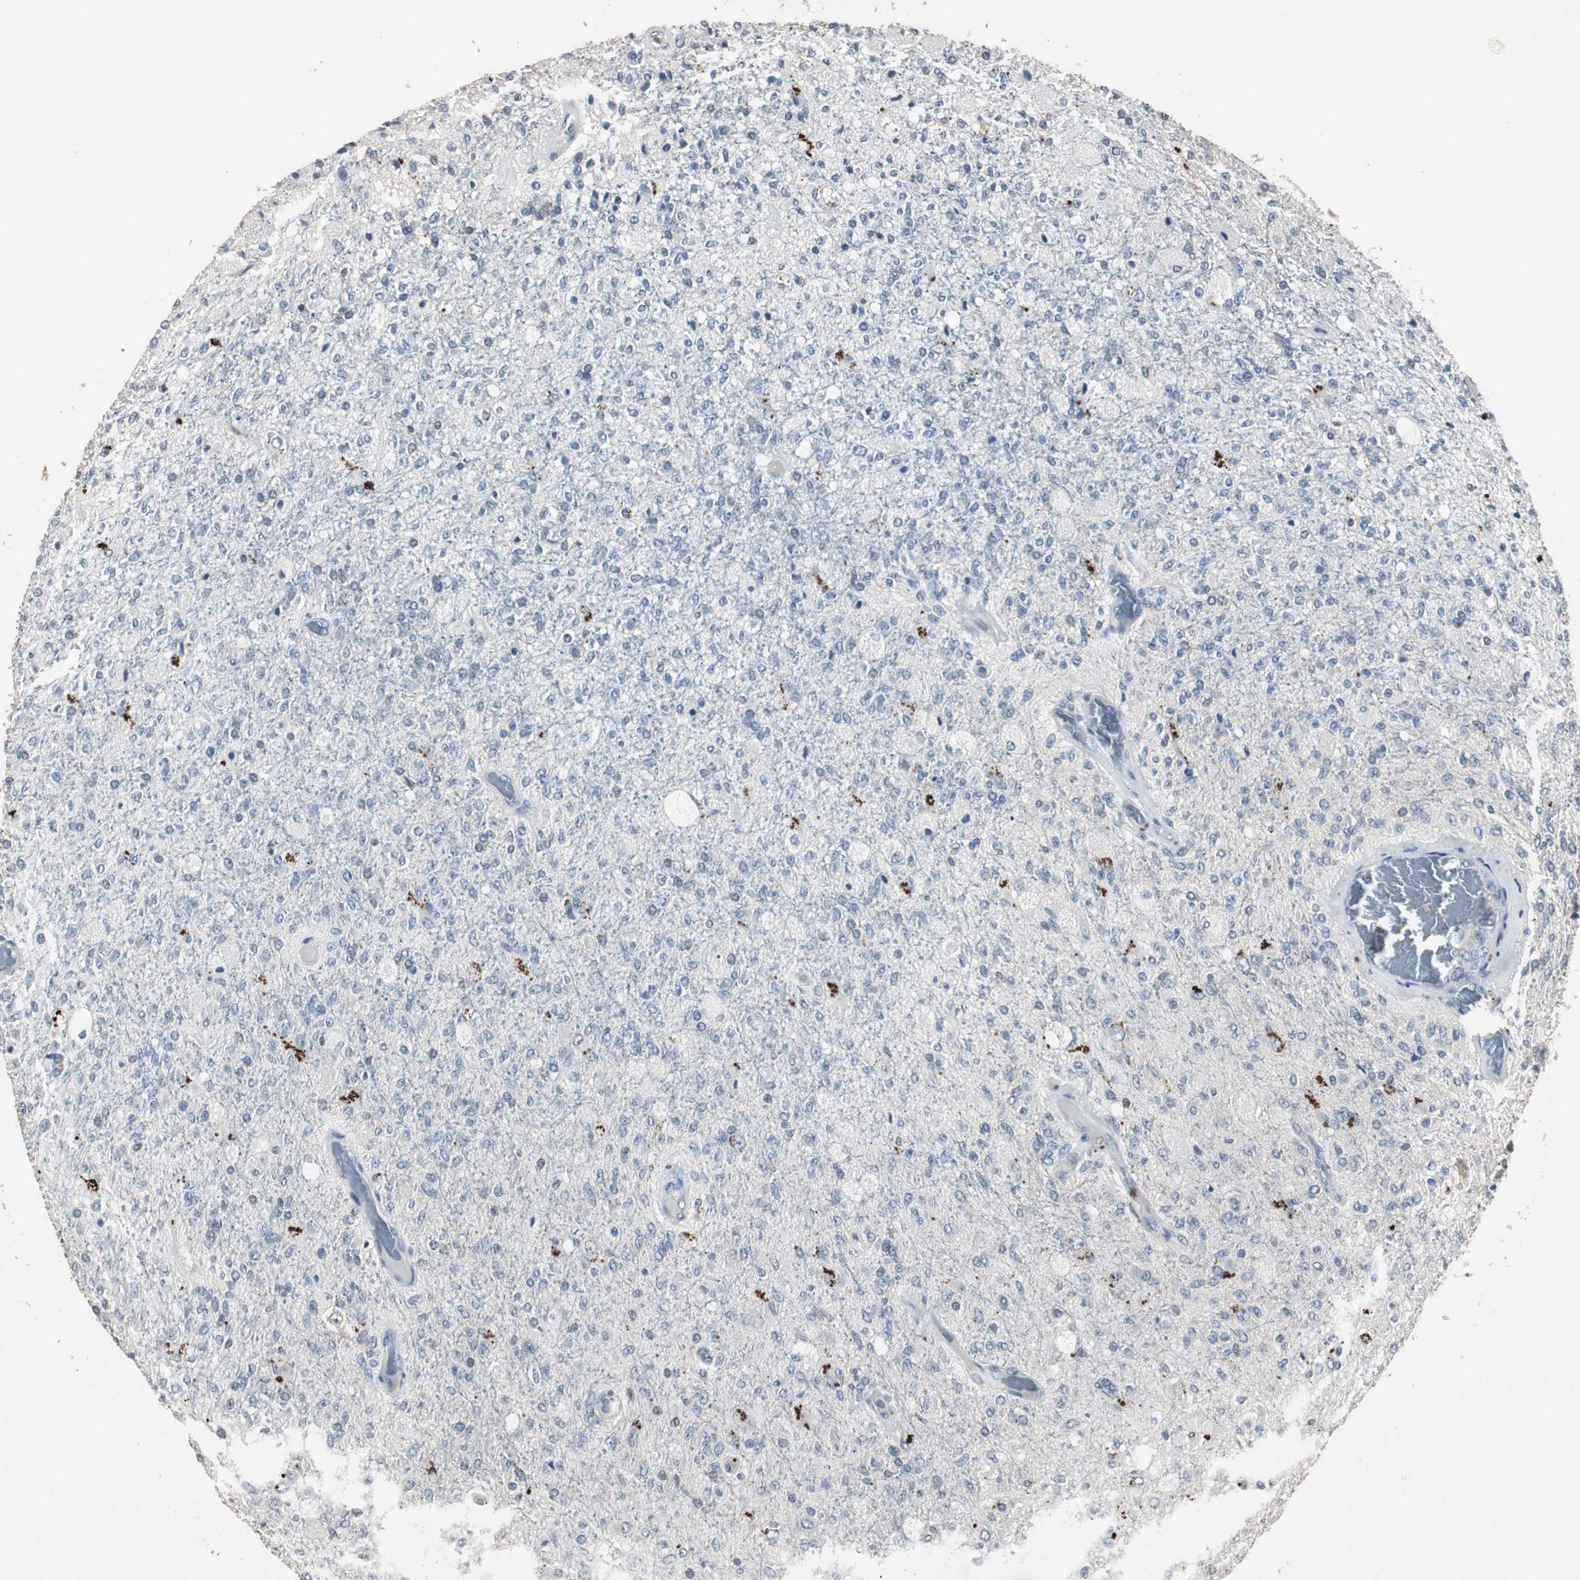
{"staining": {"intensity": "negative", "quantity": "none", "location": "none"}, "tissue": "glioma", "cell_type": "Tumor cells", "image_type": "cancer", "snomed": [{"axis": "morphology", "description": "Normal tissue, NOS"}, {"axis": "morphology", "description": "Glioma, malignant, High grade"}, {"axis": "topography", "description": "Cerebral cortex"}], "caption": "IHC histopathology image of neoplastic tissue: human glioma stained with DAB (3,3'-diaminobenzidine) reveals no significant protein staining in tumor cells.", "gene": "ADNP2", "patient": {"sex": "male", "age": 77}}